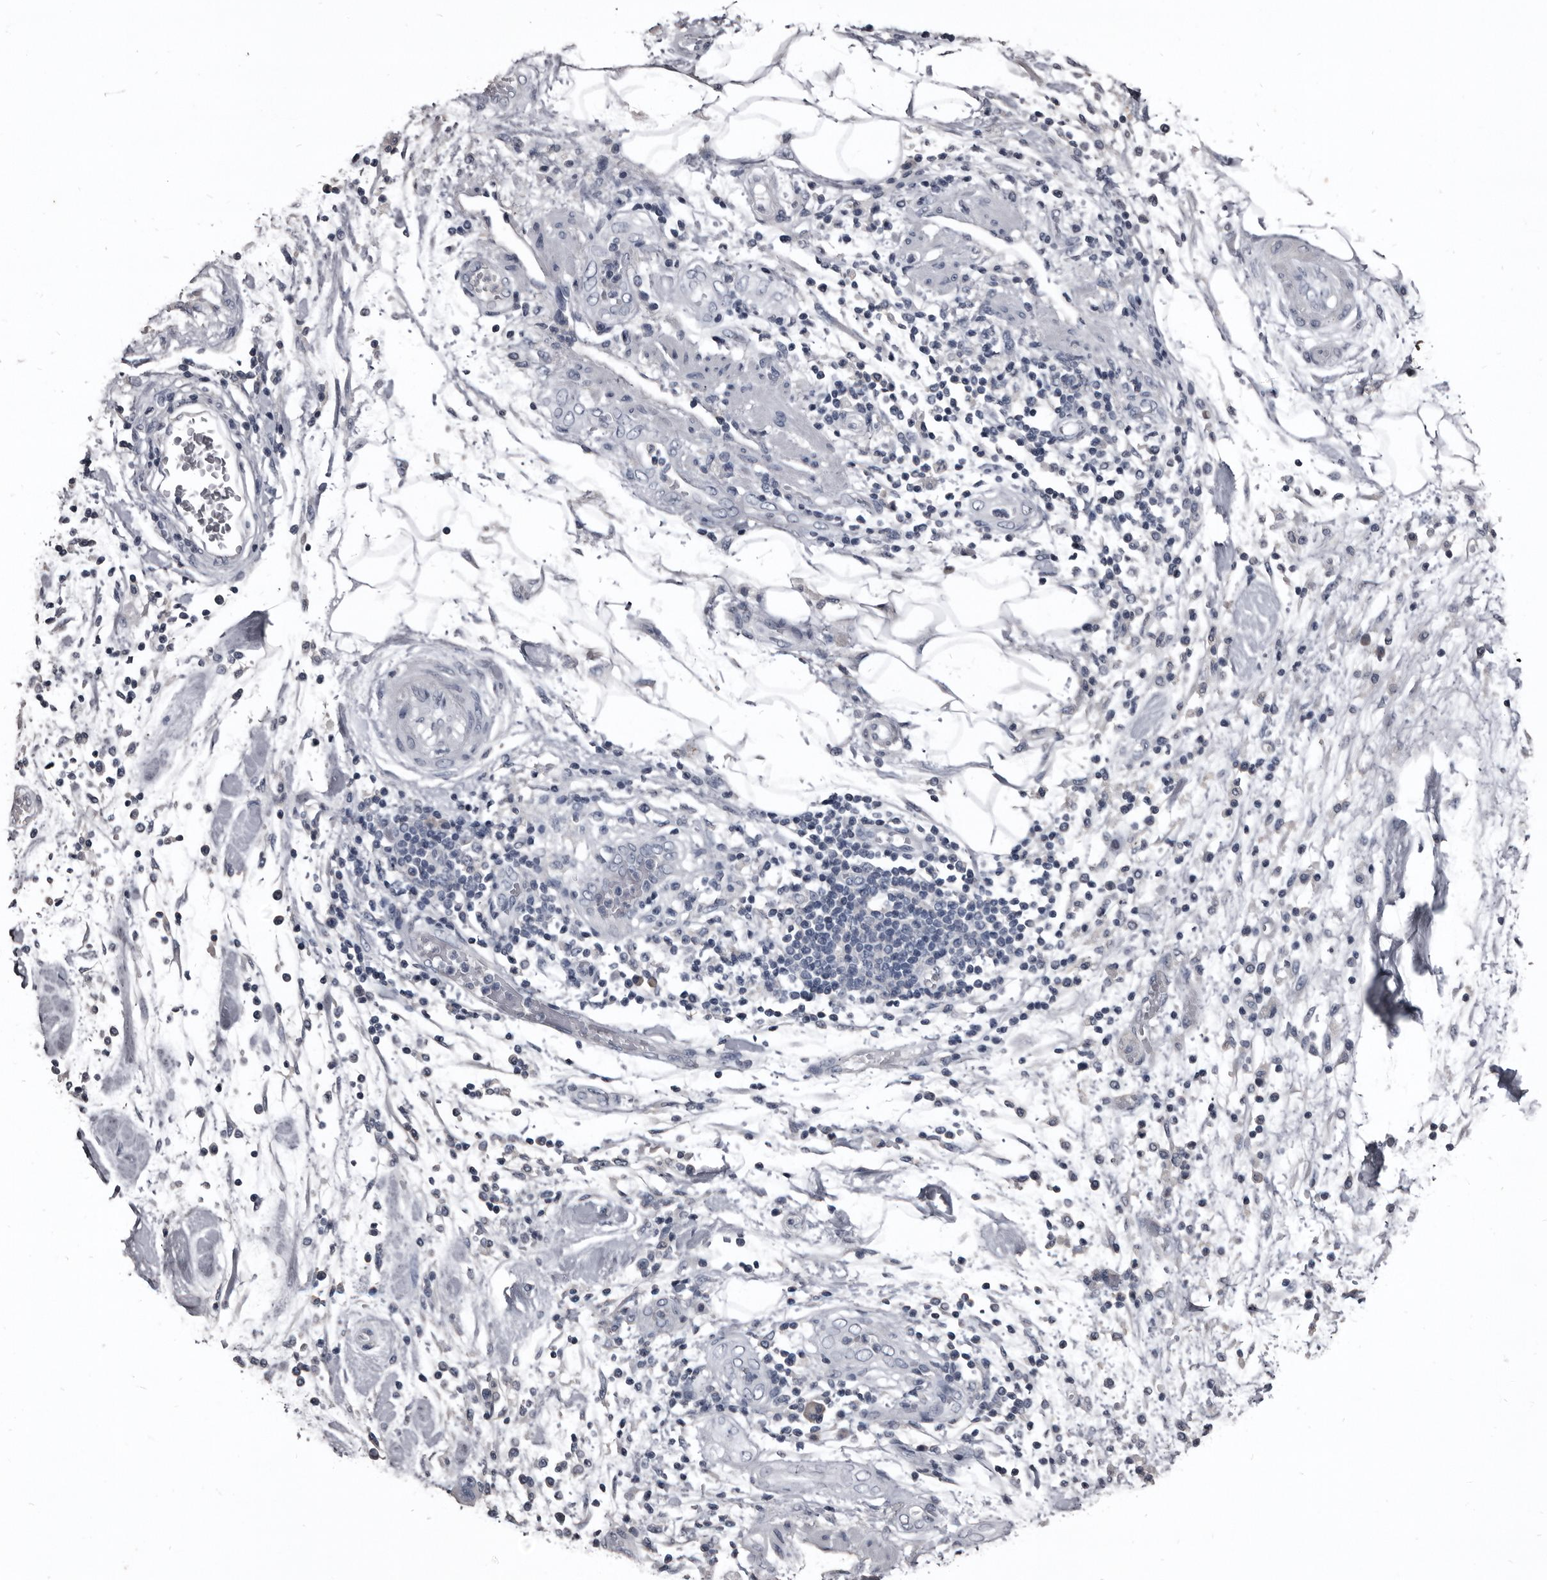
{"staining": {"intensity": "negative", "quantity": "none", "location": "none"}, "tissue": "pancreatic cancer", "cell_type": "Tumor cells", "image_type": "cancer", "snomed": [{"axis": "morphology", "description": "Normal tissue, NOS"}, {"axis": "morphology", "description": "Adenocarcinoma, NOS"}, {"axis": "topography", "description": "Pancreas"}], "caption": "Immunohistochemistry (IHC) image of neoplastic tissue: human pancreatic cancer (adenocarcinoma) stained with DAB reveals no significant protein expression in tumor cells.", "gene": "GREB1", "patient": {"sex": "female", "age": 71}}